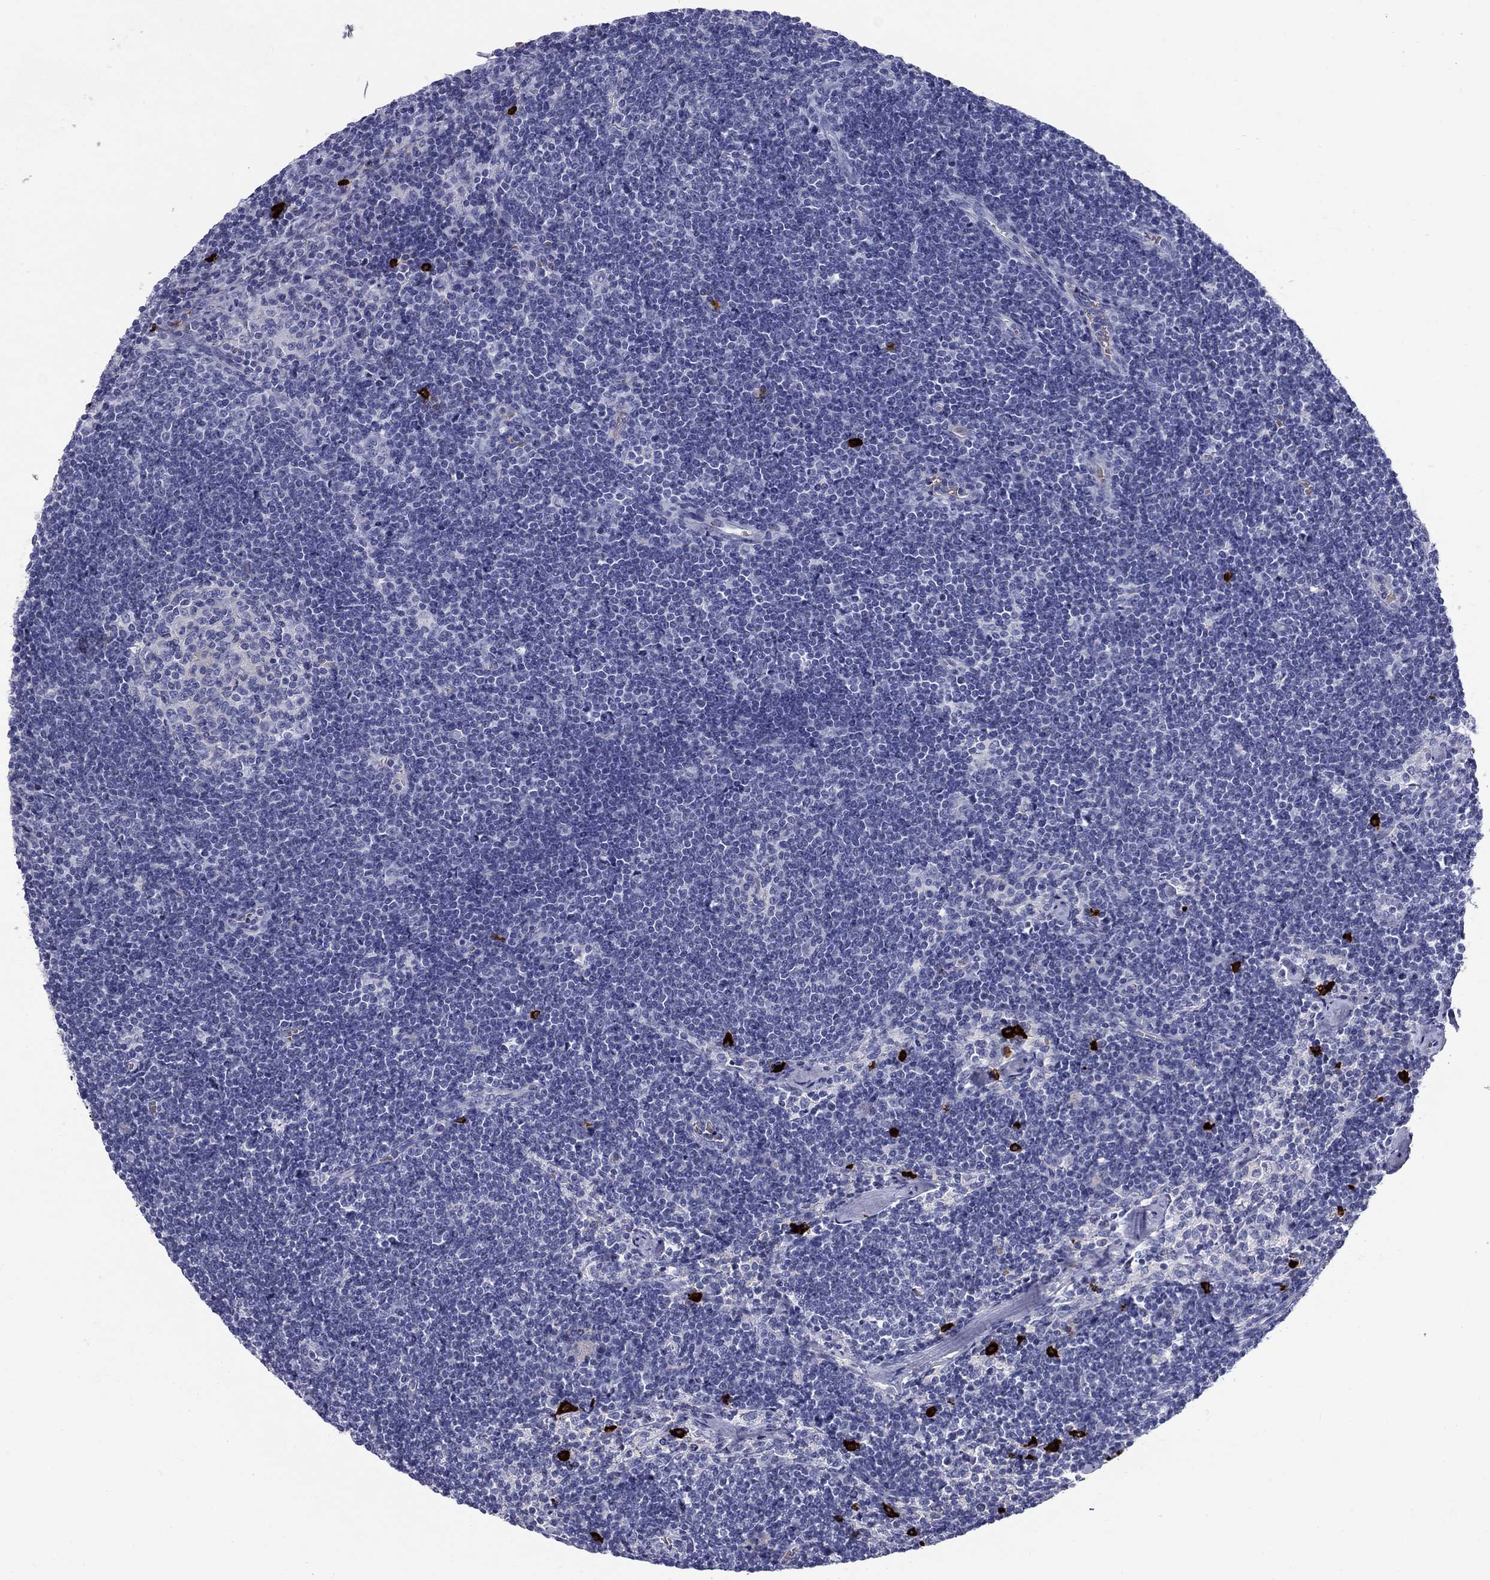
{"staining": {"intensity": "negative", "quantity": "none", "location": "none"}, "tissue": "lymph node", "cell_type": "Germinal center cells", "image_type": "normal", "snomed": [{"axis": "morphology", "description": "Normal tissue, NOS"}, {"axis": "topography", "description": "Lymph node"}], "caption": "The IHC micrograph has no significant staining in germinal center cells of lymph node. Brightfield microscopy of immunohistochemistry (IHC) stained with DAB (brown) and hematoxylin (blue), captured at high magnification.", "gene": "CD40LG", "patient": {"sex": "male", "age": 59}}